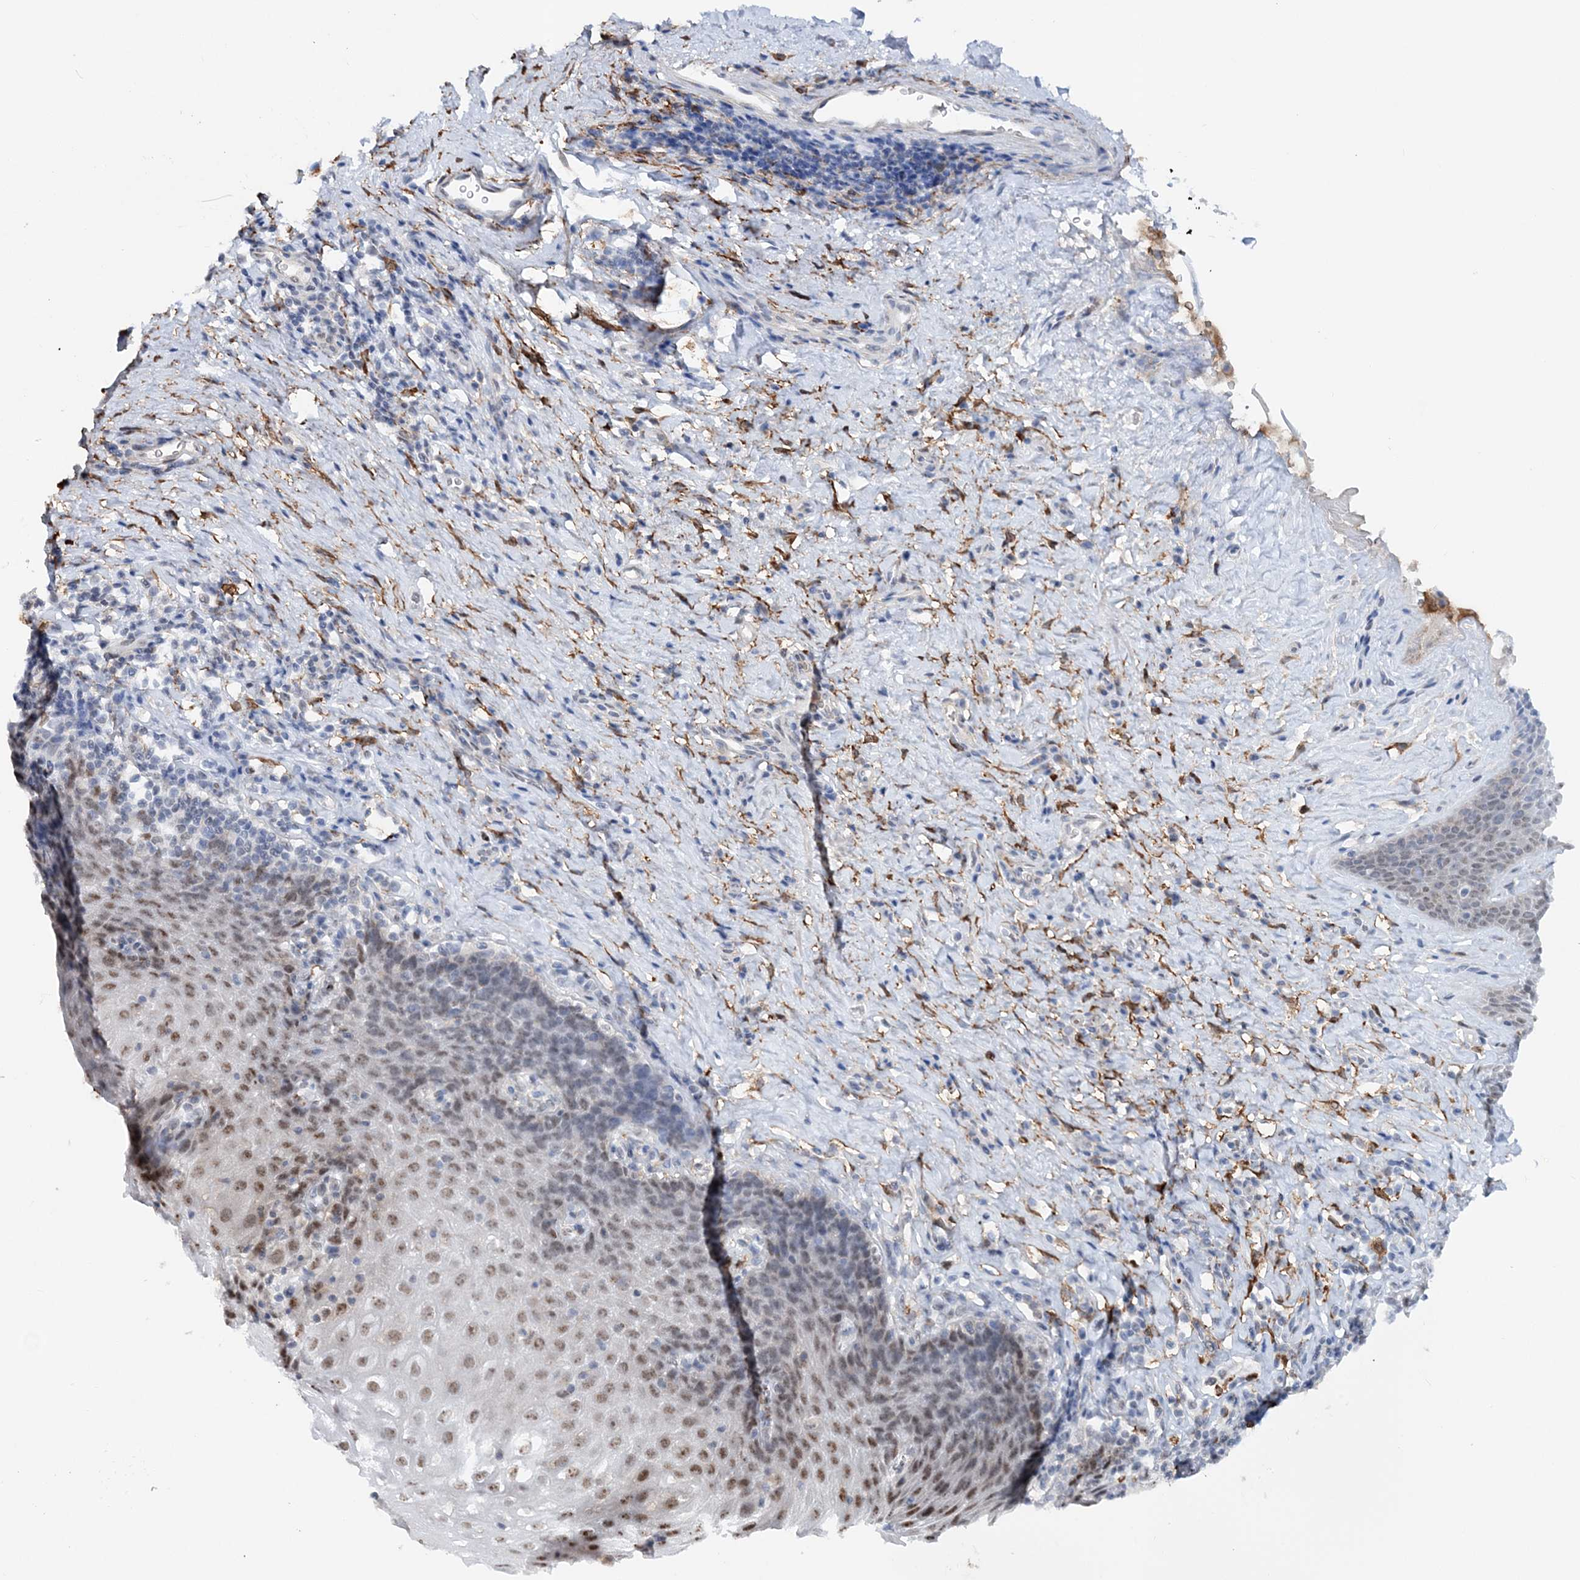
{"staining": {"intensity": "moderate", "quantity": "25%-75%", "location": "nuclear"}, "tissue": "esophagus", "cell_type": "Squamous epithelial cells", "image_type": "normal", "snomed": [{"axis": "morphology", "description": "Normal tissue, NOS"}, {"axis": "topography", "description": "Esophagus"}], "caption": "Esophagus stained with a brown dye displays moderate nuclear positive staining in about 25%-75% of squamous epithelial cells.", "gene": "ASCL4", "patient": {"sex": "female", "age": 61}}